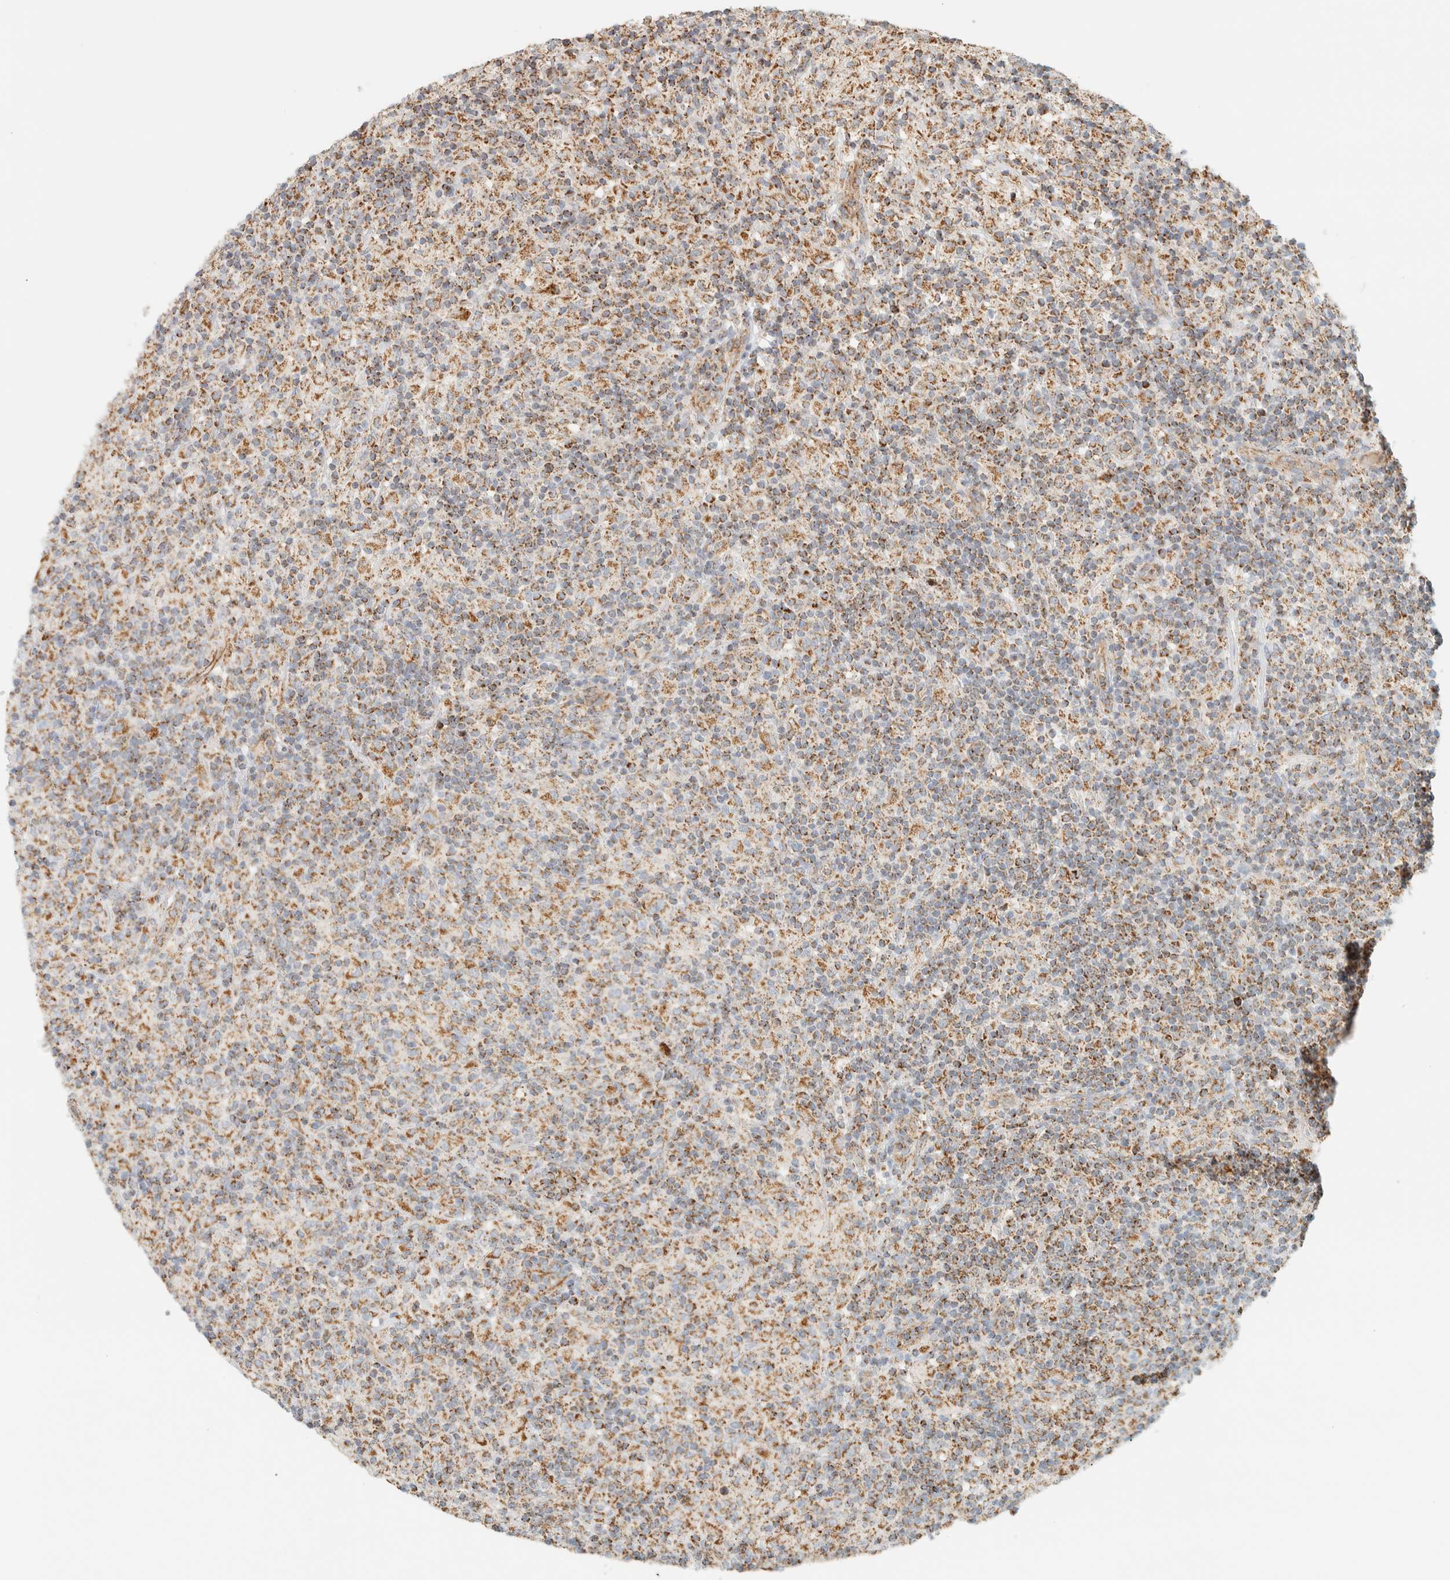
{"staining": {"intensity": "moderate", "quantity": ">75%", "location": "cytoplasmic/membranous"}, "tissue": "lymphoma", "cell_type": "Tumor cells", "image_type": "cancer", "snomed": [{"axis": "morphology", "description": "Hodgkin's disease, NOS"}, {"axis": "topography", "description": "Lymph node"}], "caption": "This micrograph displays lymphoma stained with immunohistochemistry (IHC) to label a protein in brown. The cytoplasmic/membranous of tumor cells show moderate positivity for the protein. Nuclei are counter-stained blue.", "gene": "KIFAP3", "patient": {"sex": "male", "age": 70}}